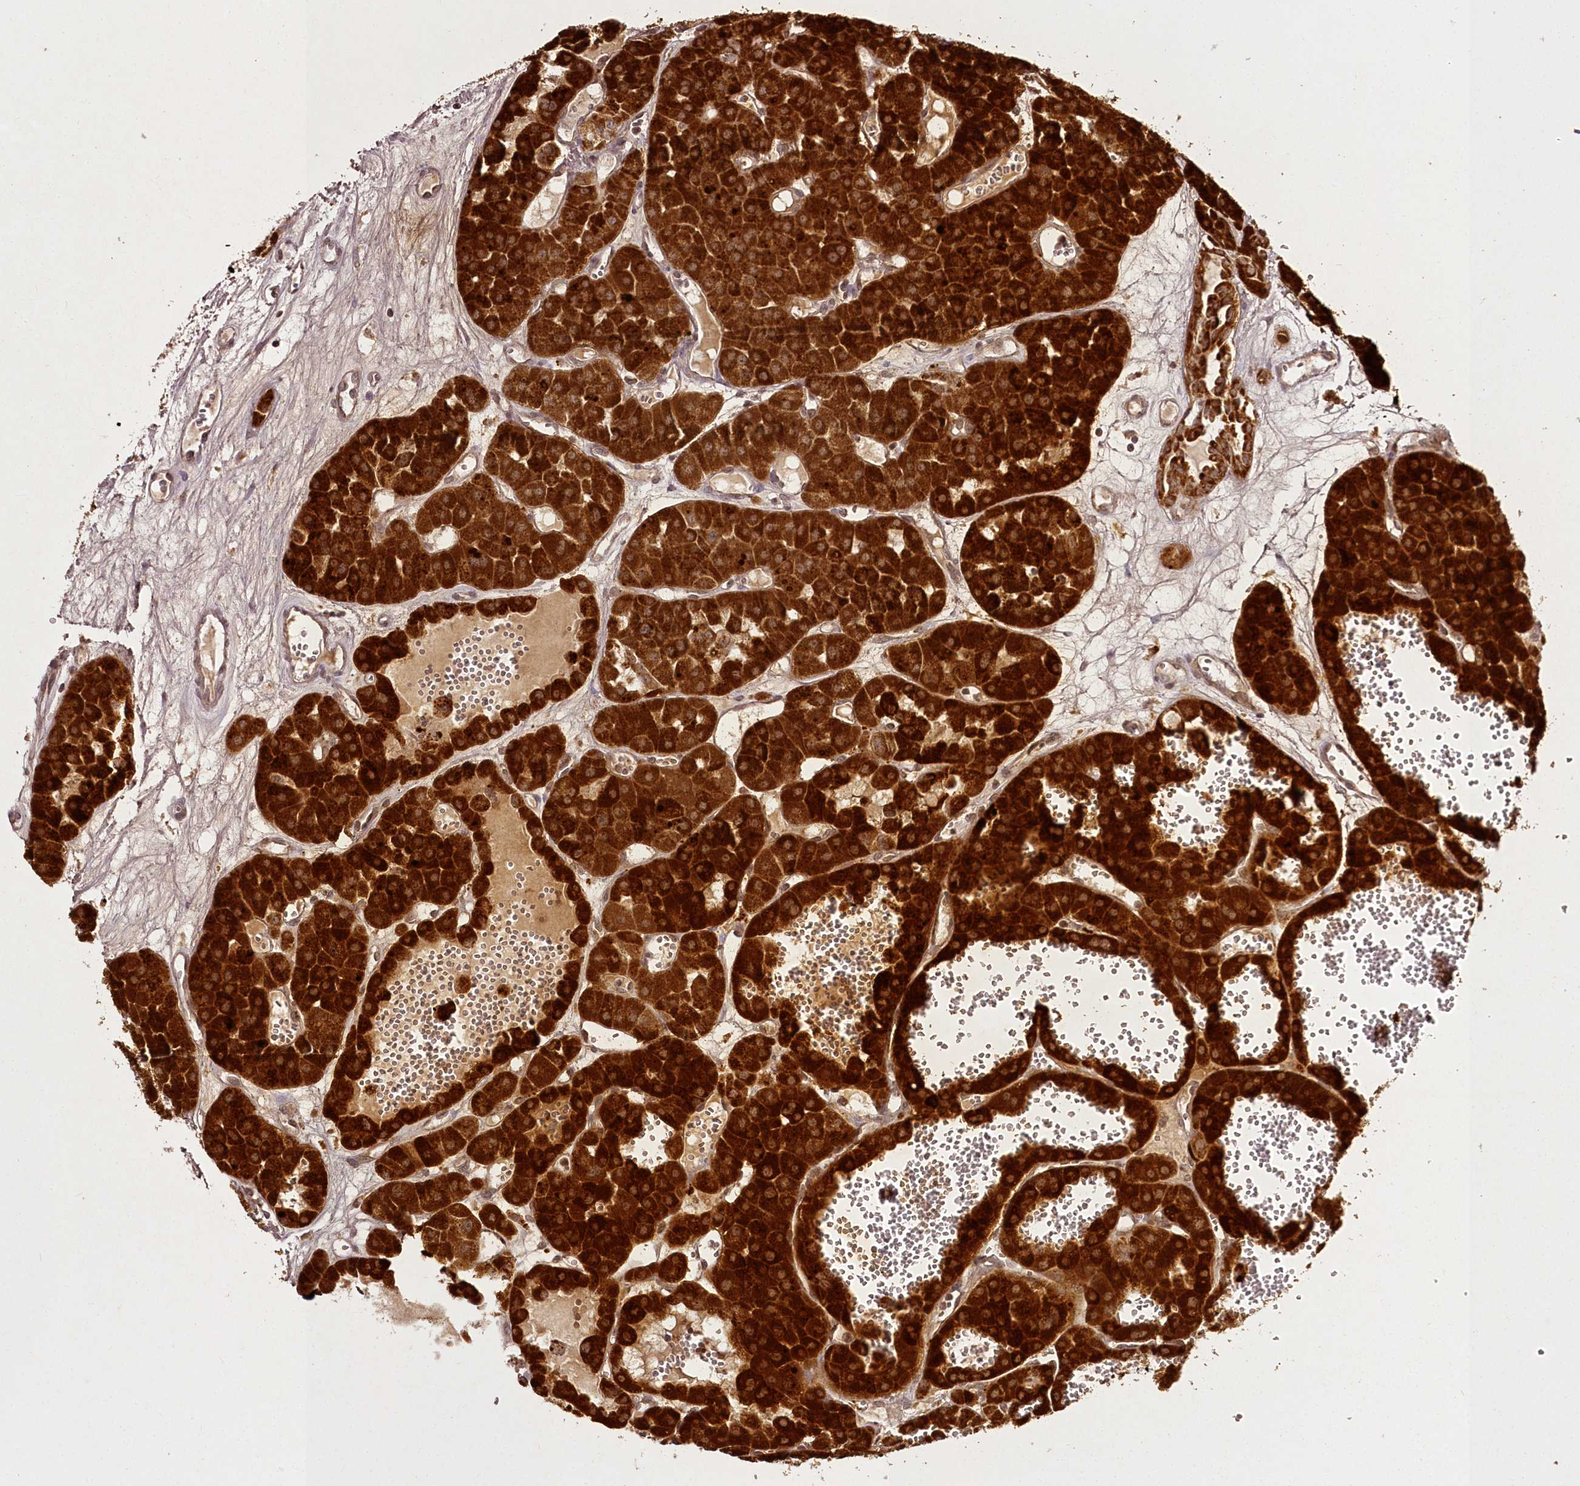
{"staining": {"intensity": "strong", "quantity": ">75%", "location": "cytoplasmic/membranous"}, "tissue": "renal cancer", "cell_type": "Tumor cells", "image_type": "cancer", "snomed": [{"axis": "morphology", "description": "Carcinoma, NOS"}, {"axis": "topography", "description": "Kidney"}], "caption": "This histopathology image shows IHC staining of human renal cancer, with high strong cytoplasmic/membranous positivity in approximately >75% of tumor cells.", "gene": "CHCHD2", "patient": {"sex": "female", "age": 75}}